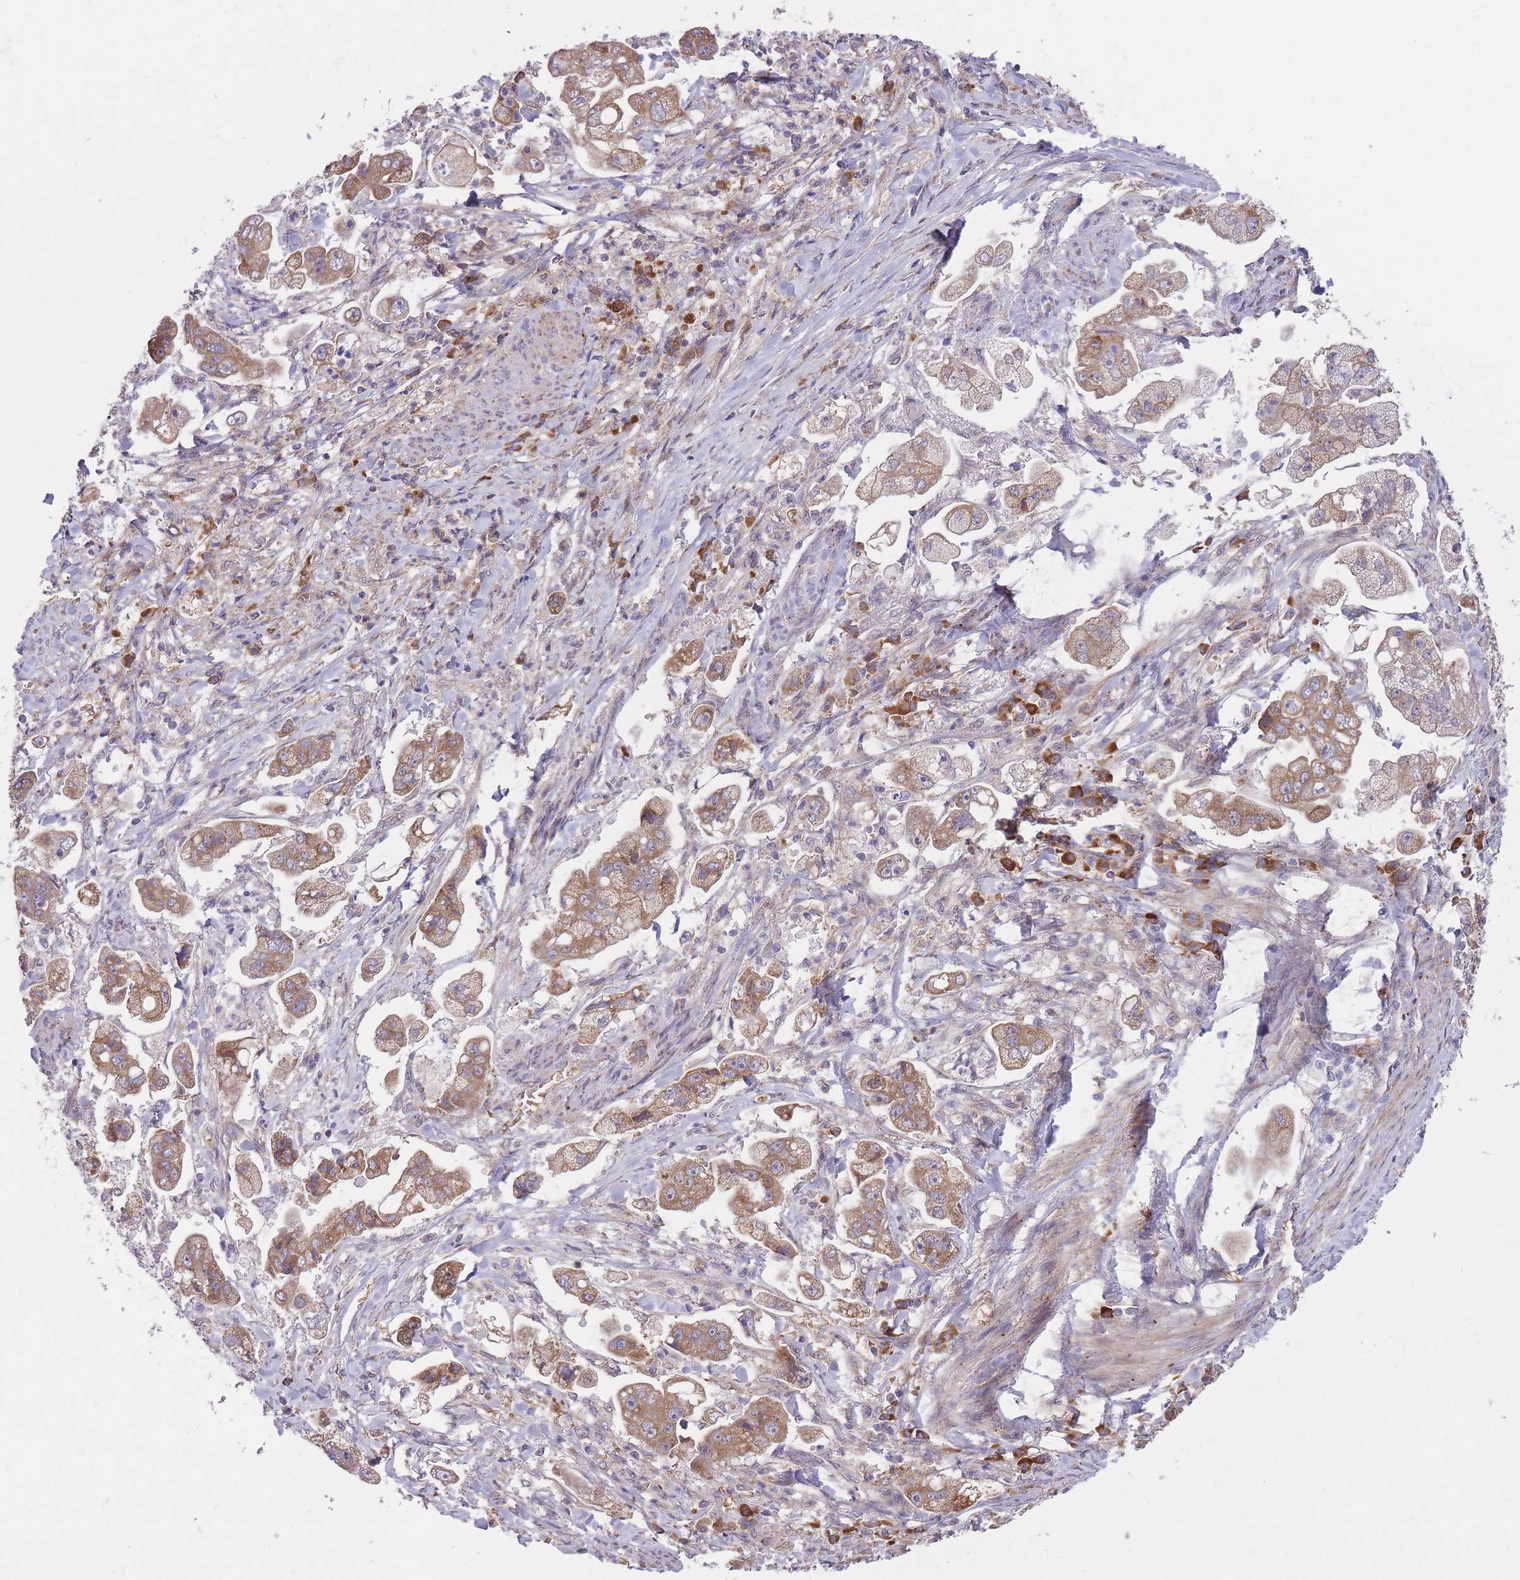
{"staining": {"intensity": "moderate", "quantity": ">75%", "location": "cytoplasmic/membranous"}, "tissue": "stomach cancer", "cell_type": "Tumor cells", "image_type": "cancer", "snomed": [{"axis": "morphology", "description": "Adenocarcinoma, NOS"}, {"axis": "topography", "description": "Stomach"}], "caption": "Moderate cytoplasmic/membranous expression for a protein is identified in approximately >75% of tumor cells of stomach adenocarcinoma using immunohistochemistry (IHC).", "gene": "POLR3F", "patient": {"sex": "male", "age": 62}}